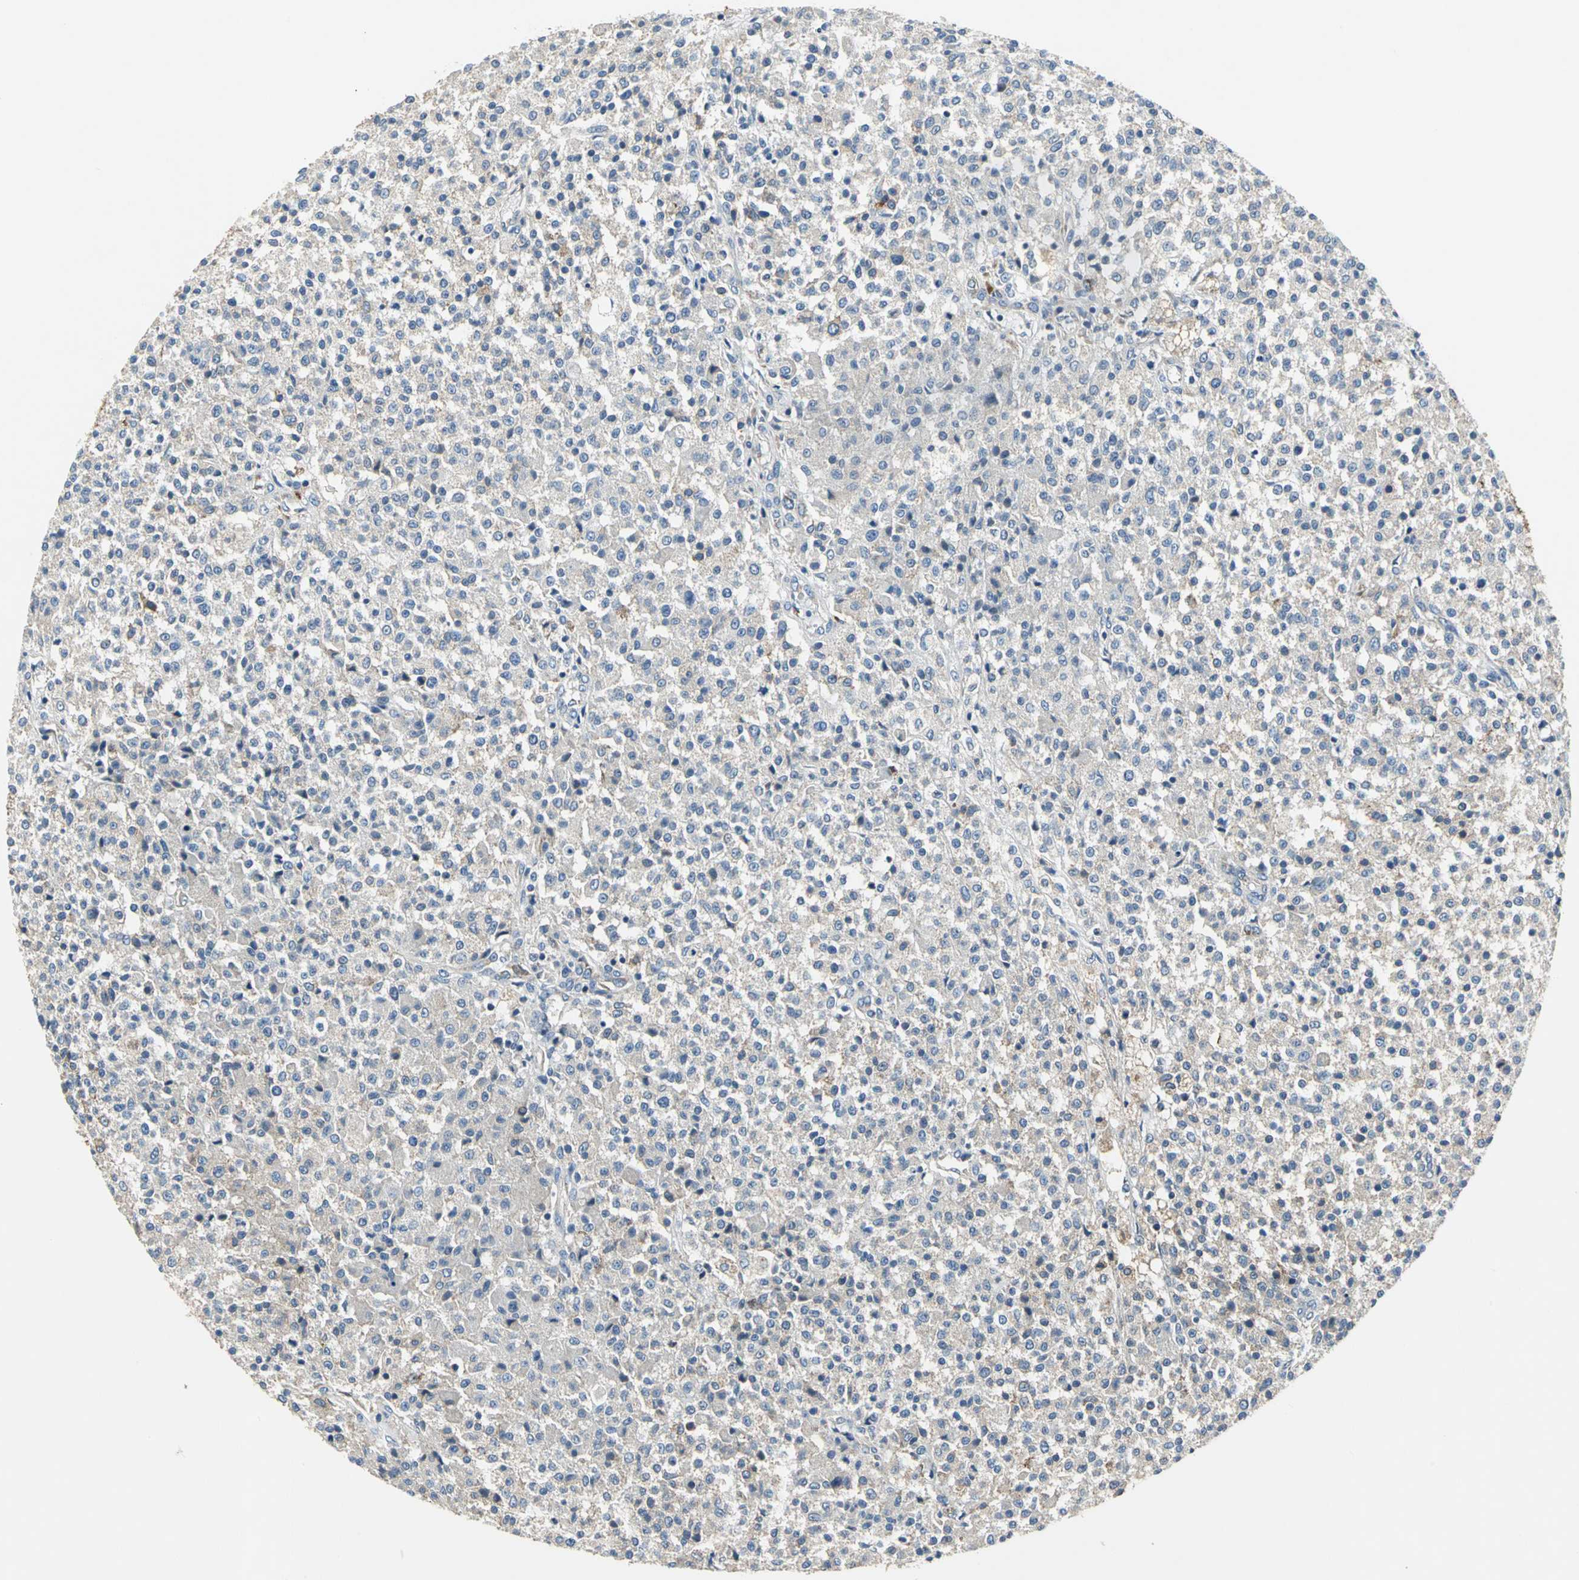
{"staining": {"intensity": "weak", "quantity": "25%-75%", "location": "cytoplasmic/membranous"}, "tissue": "testis cancer", "cell_type": "Tumor cells", "image_type": "cancer", "snomed": [{"axis": "morphology", "description": "Seminoma, NOS"}, {"axis": "topography", "description": "Testis"}], "caption": "A brown stain shows weak cytoplasmic/membranous positivity of a protein in human testis cancer tumor cells.", "gene": "B3GNT2", "patient": {"sex": "male", "age": 59}}